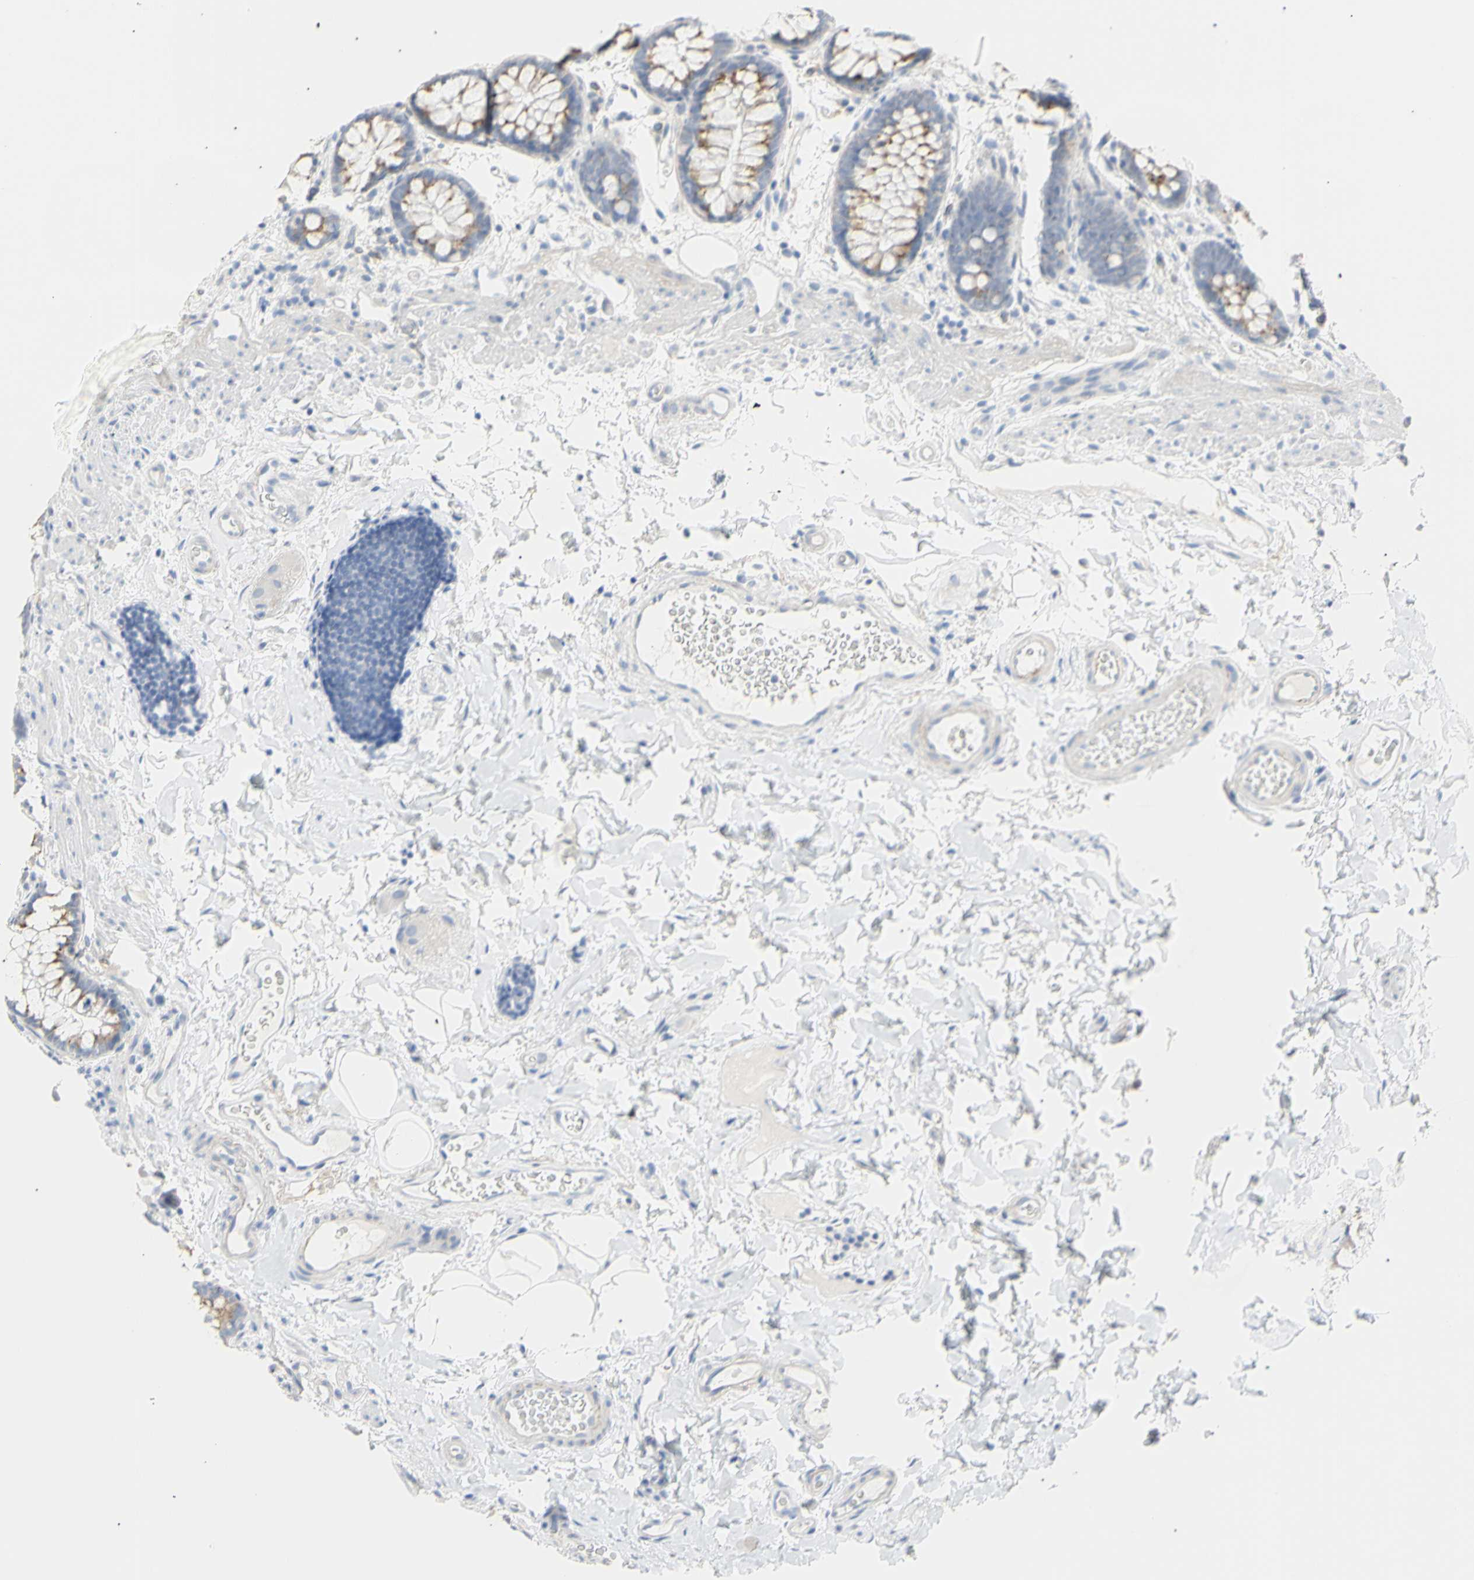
{"staining": {"intensity": "weak", "quantity": "25%-75%", "location": "cytoplasmic/membranous"}, "tissue": "colon", "cell_type": "Endothelial cells", "image_type": "normal", "snomed": [{"axis": "morphology", "description": "Normal tissue, NOS"}, {"axis": "topography", "description": "Colon"}], "caption": "The image exhibits a brown stain indicating the presence of a protein in the cytoplasmic/membranous of endothelial cells in colon. The protein of interest is shown in brown color, while the nuclei are stained blue.", "gene": "B4GALNT3", "patient": {"sex": "female", "age": 80}}